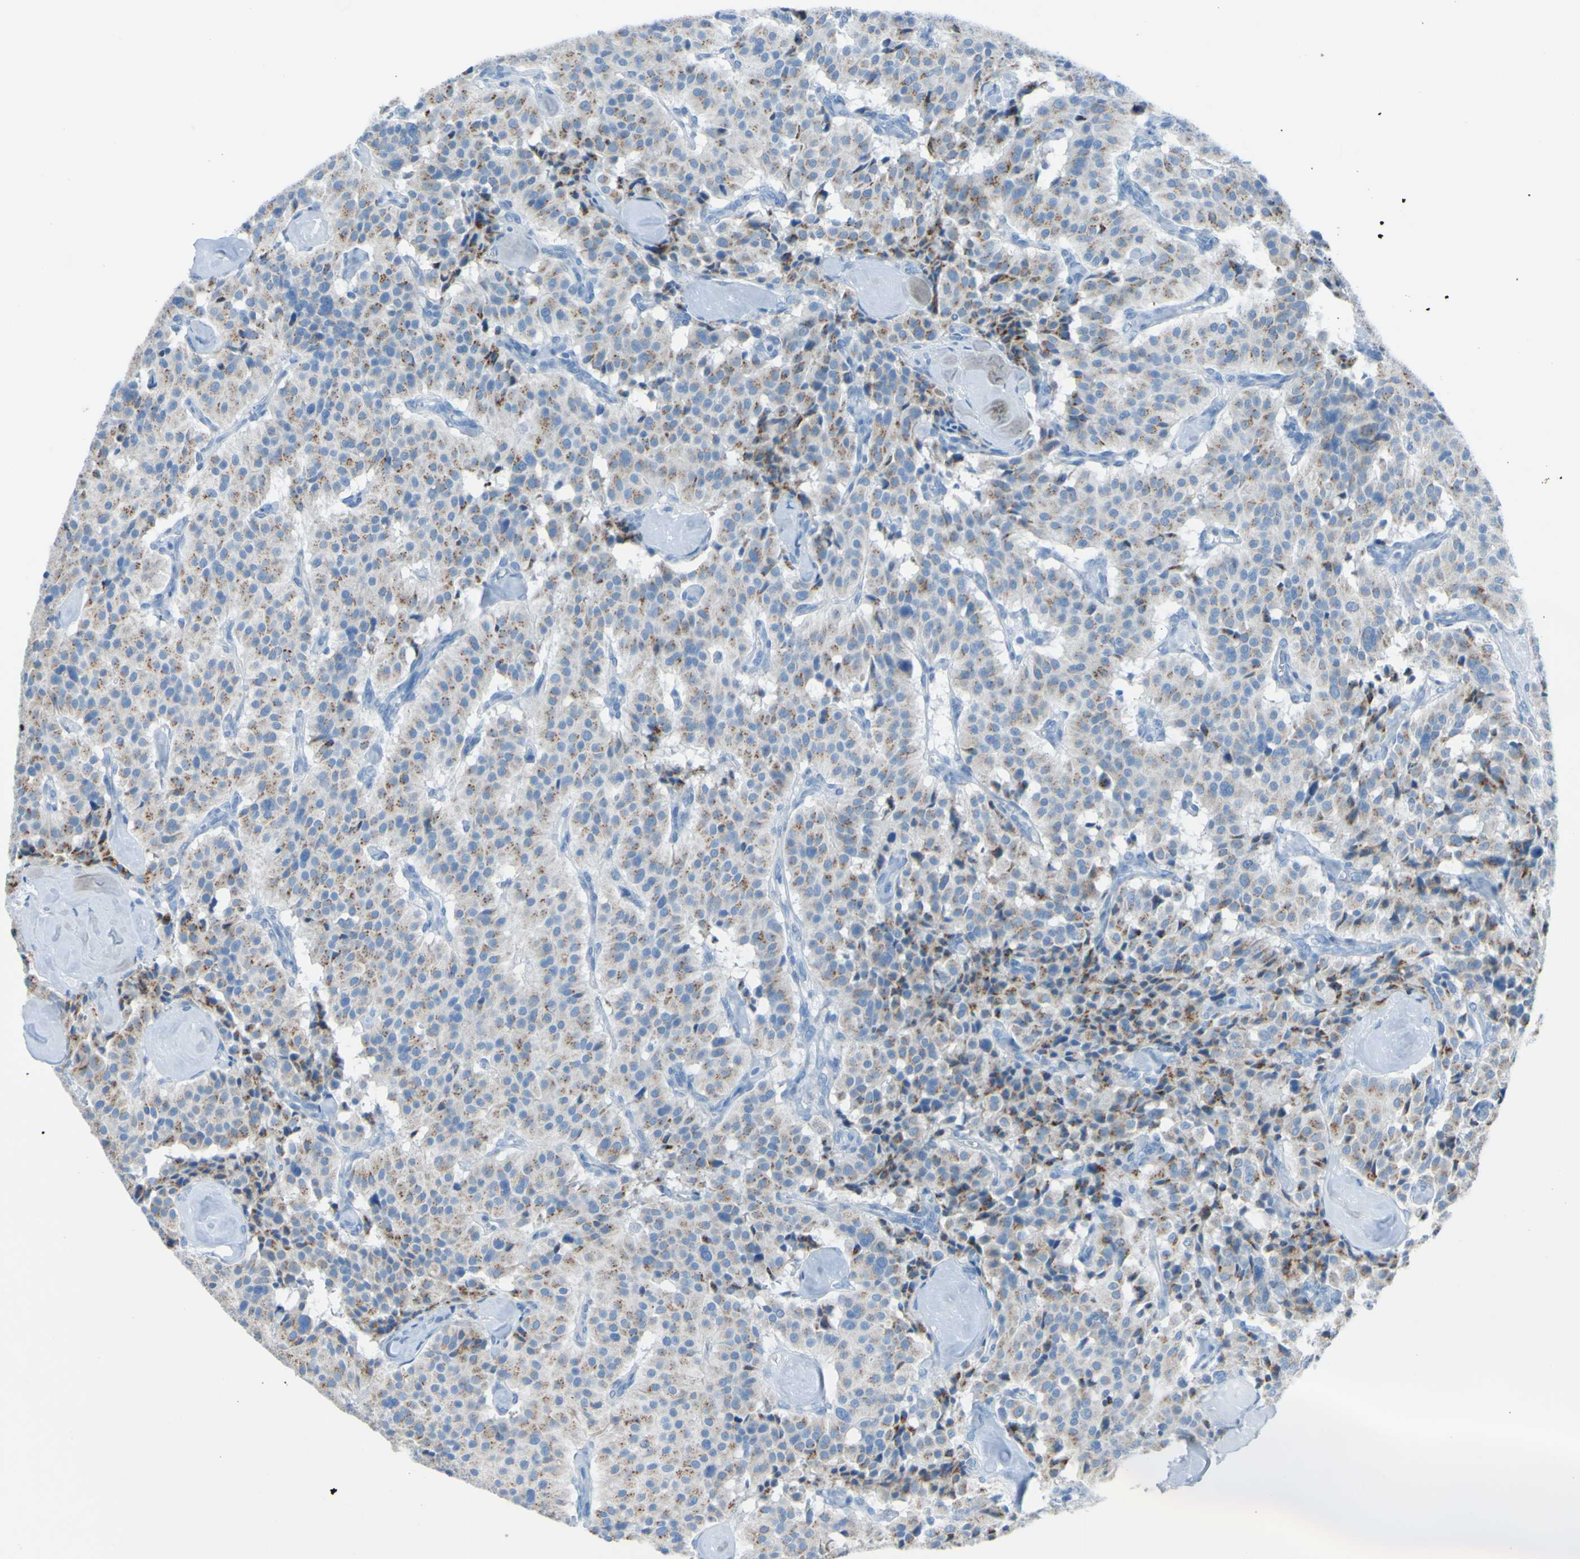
{"staining": {"intensity": "moderate", "quantity": "25%-75%", "location": "cytoplasmic/membranous"}, "tissue": "carcinoid", "cell_type": "Tumor cells", "image_type": "cancer", "snomed": [{"axis": "morphology", "description": "Carcinoid, malignant, NOS"}, {"axis": "topography", "description": "Lung"}], "caption": "Moderate cytoplasmic/membranous positivity for a protein is present in approximately 25%-75% of tumor cells of carcinoid using immunohistochemistry.", "gene": "ACMSD", "patient": {"sex": "male", "age": 30}}